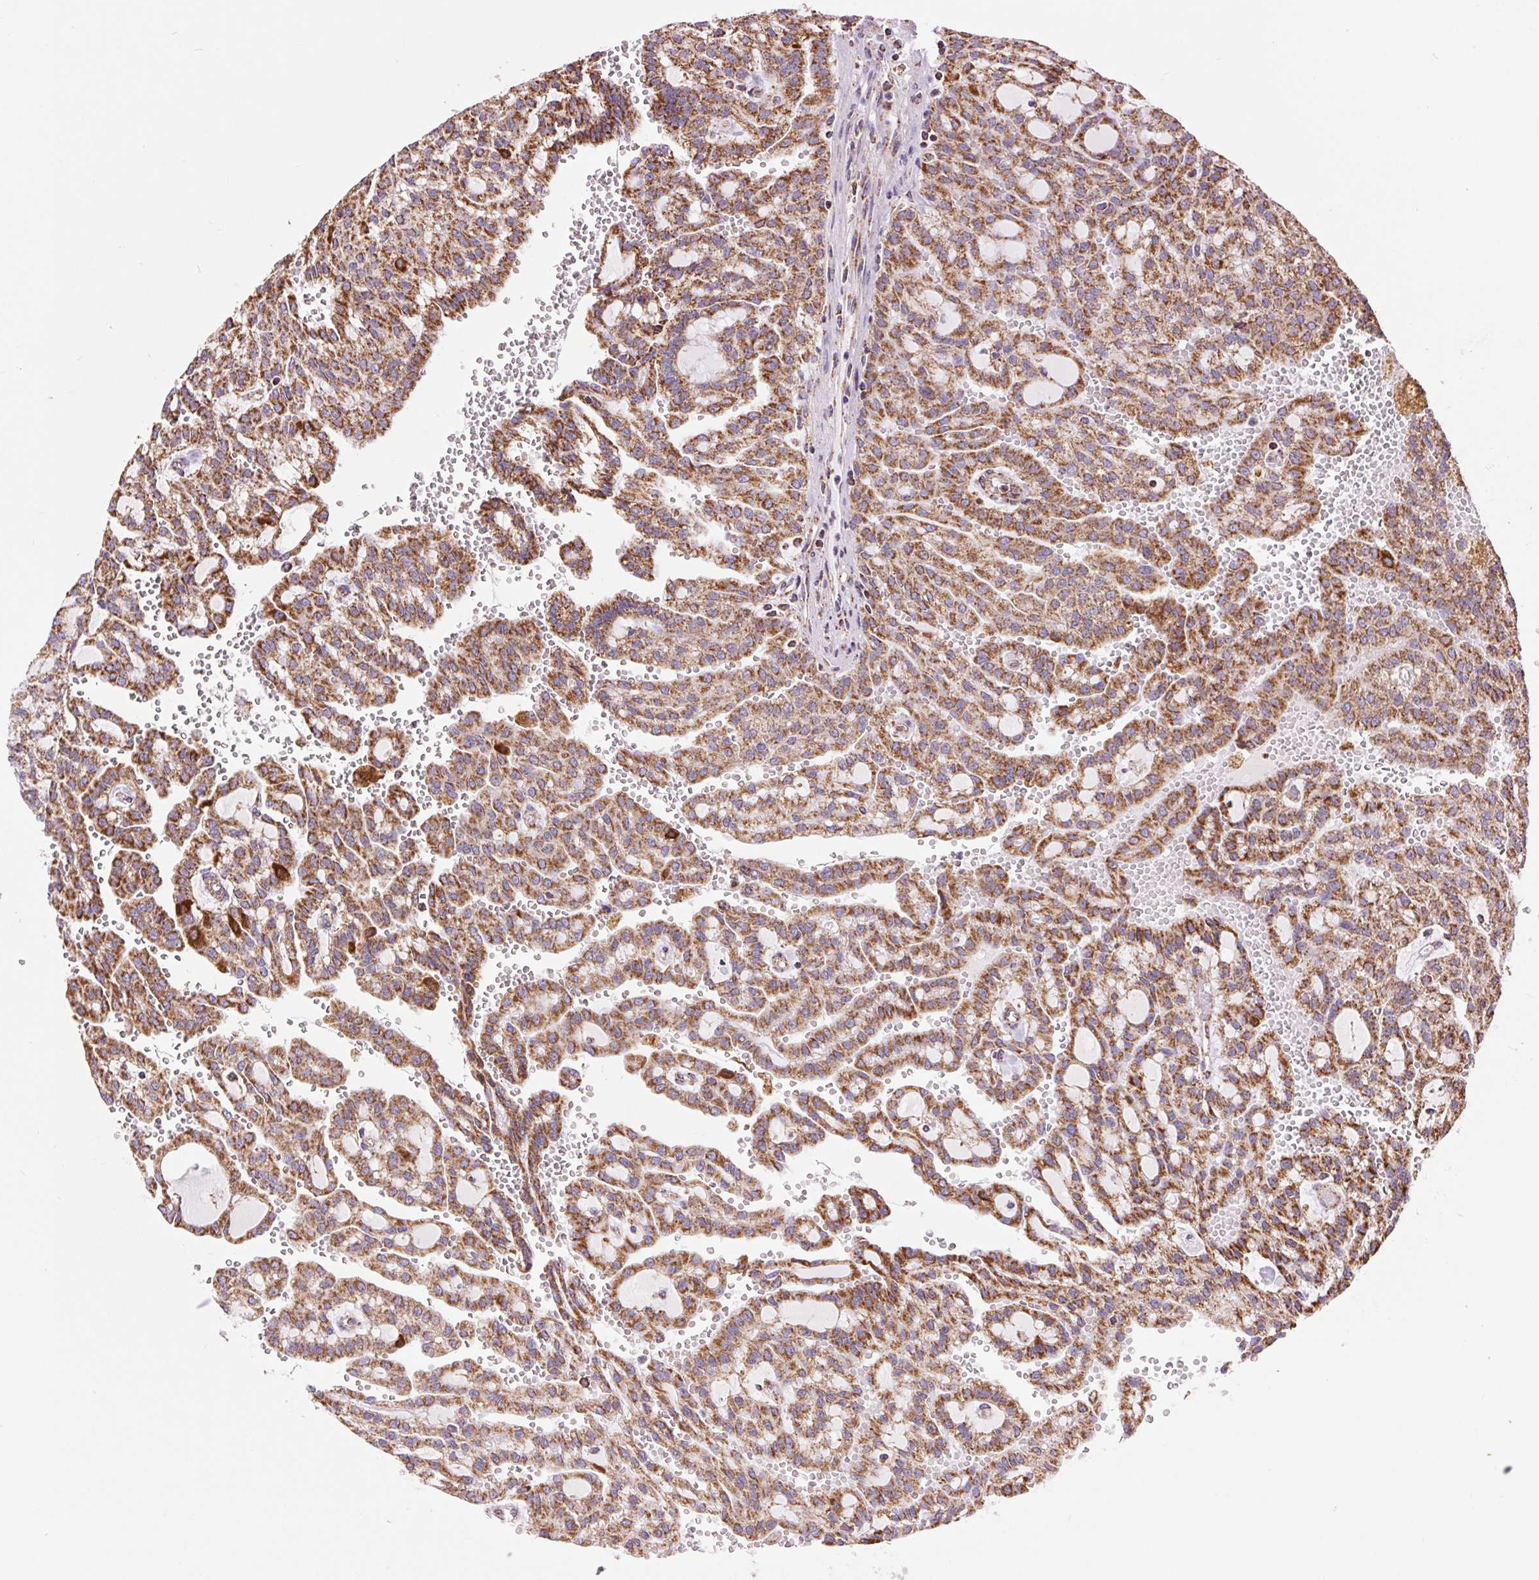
{"staining": {"intensity": "strong", "quantity": ">75%", "location": "cytoplasmic/membranous"}, "tissue": "renal cancer", "cell_type": "Tumor cells", "image_type": "cancer", "snomed": [{"axis": "morphology", "description": "Adenocarcinoma, NOS"}, {"axis": "topography", "description": "Kidney"}], "caption": "Renal adenocarcinoma stained with a brown dye displays strong cytoplasmic/membranous positive positivity in about >75% of tumor cells.", "gene": "ATP5PB", "patient": {"sex": "male", "age": 63}}